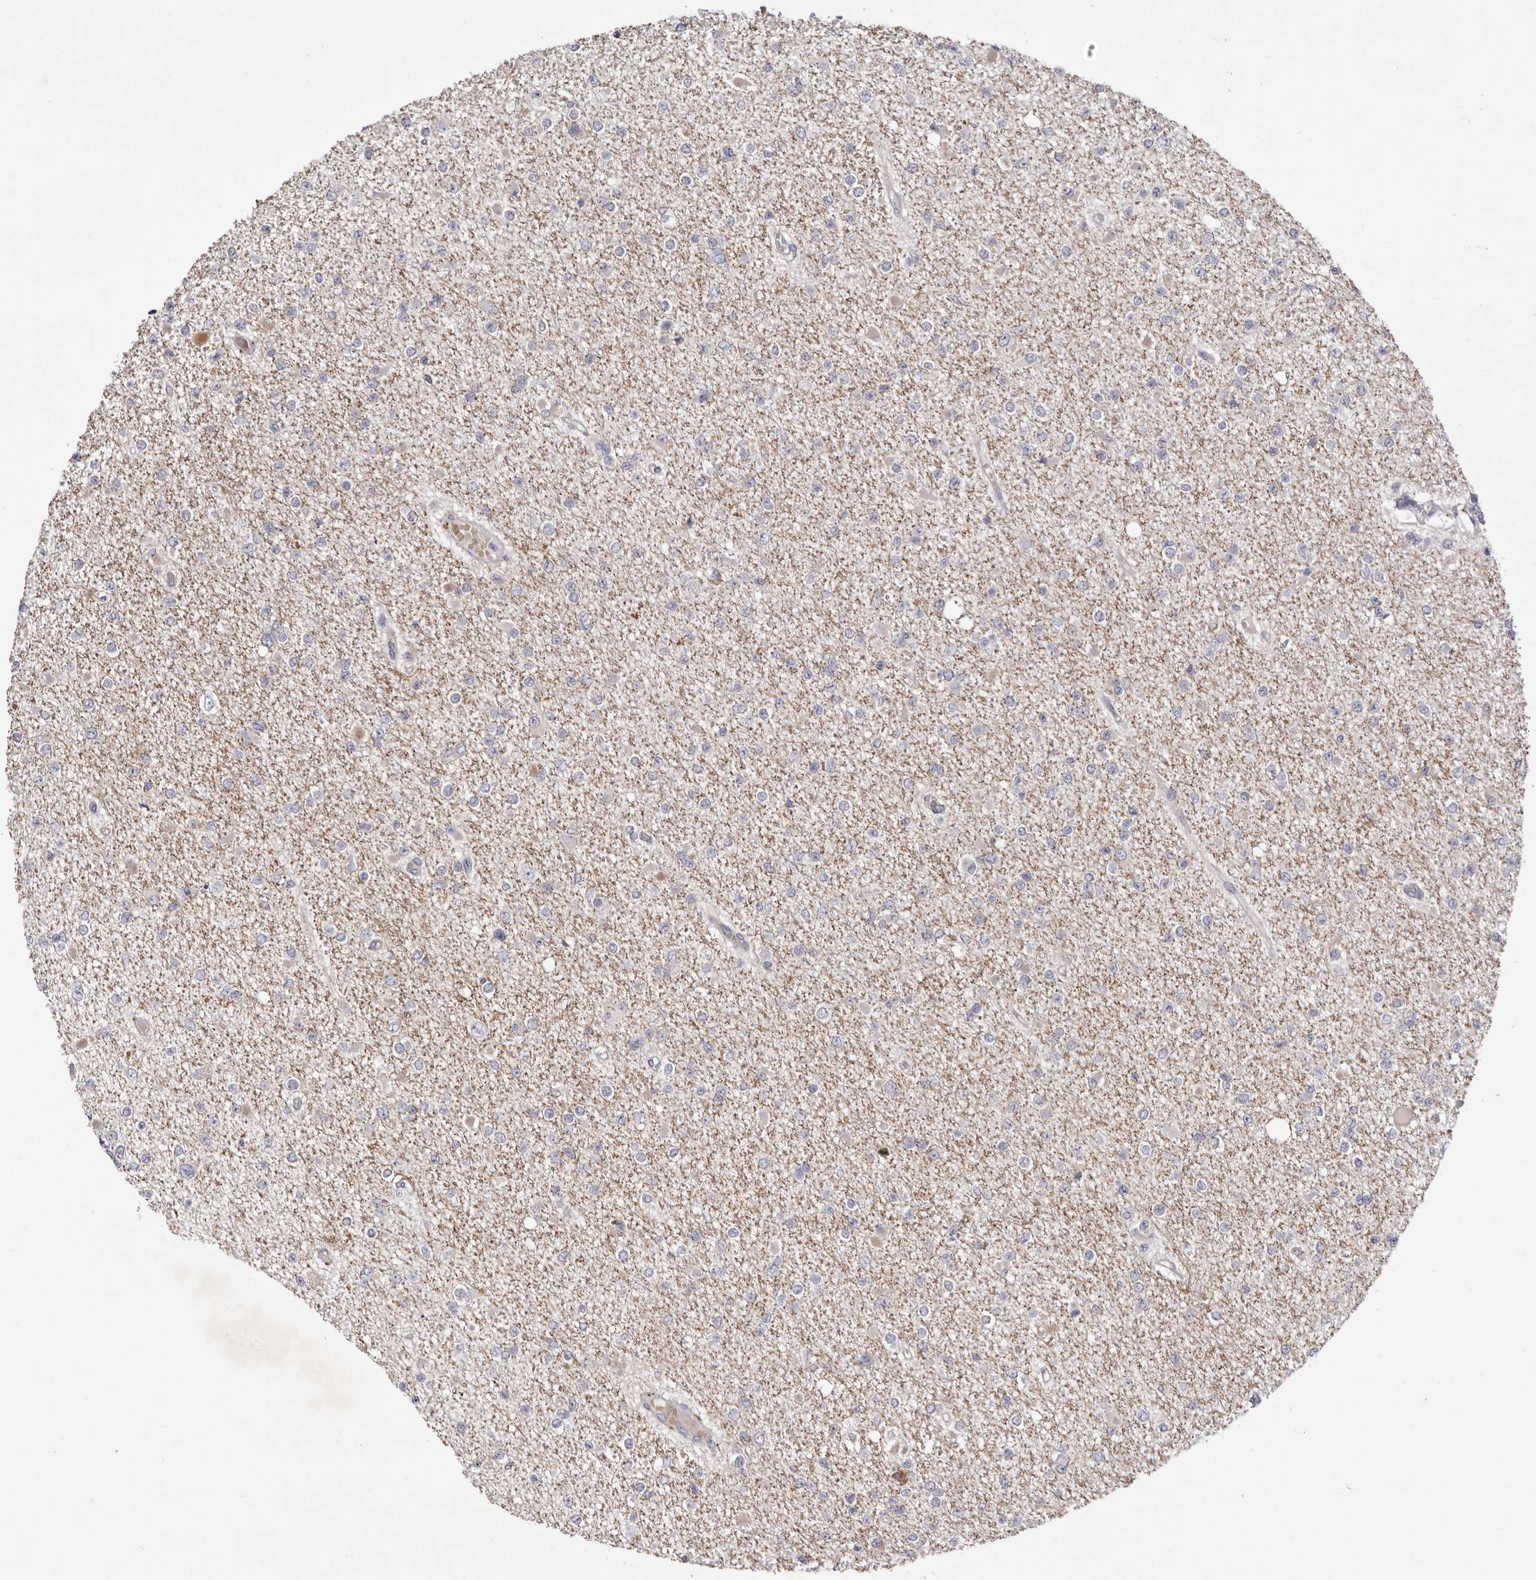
{"staining": {"intensity": "negative", "quantity": "none", "location": "none"}, "tissue": "glioma", "cell_type": "Tumor cells", "image_type": "cancer", "snomed": [{"axis": "morphology", "description": "Glioma, malignant, Low grade"}, {"axis": "topography", "description": "Brain"}], "caption": "IHC micrograph of neoplastic tissue: human glioma stained with DAB shows no significant protein positivity in tumor cells.", "gene": "S1PR5", "patient": {"sex": "female", "age": 22}}